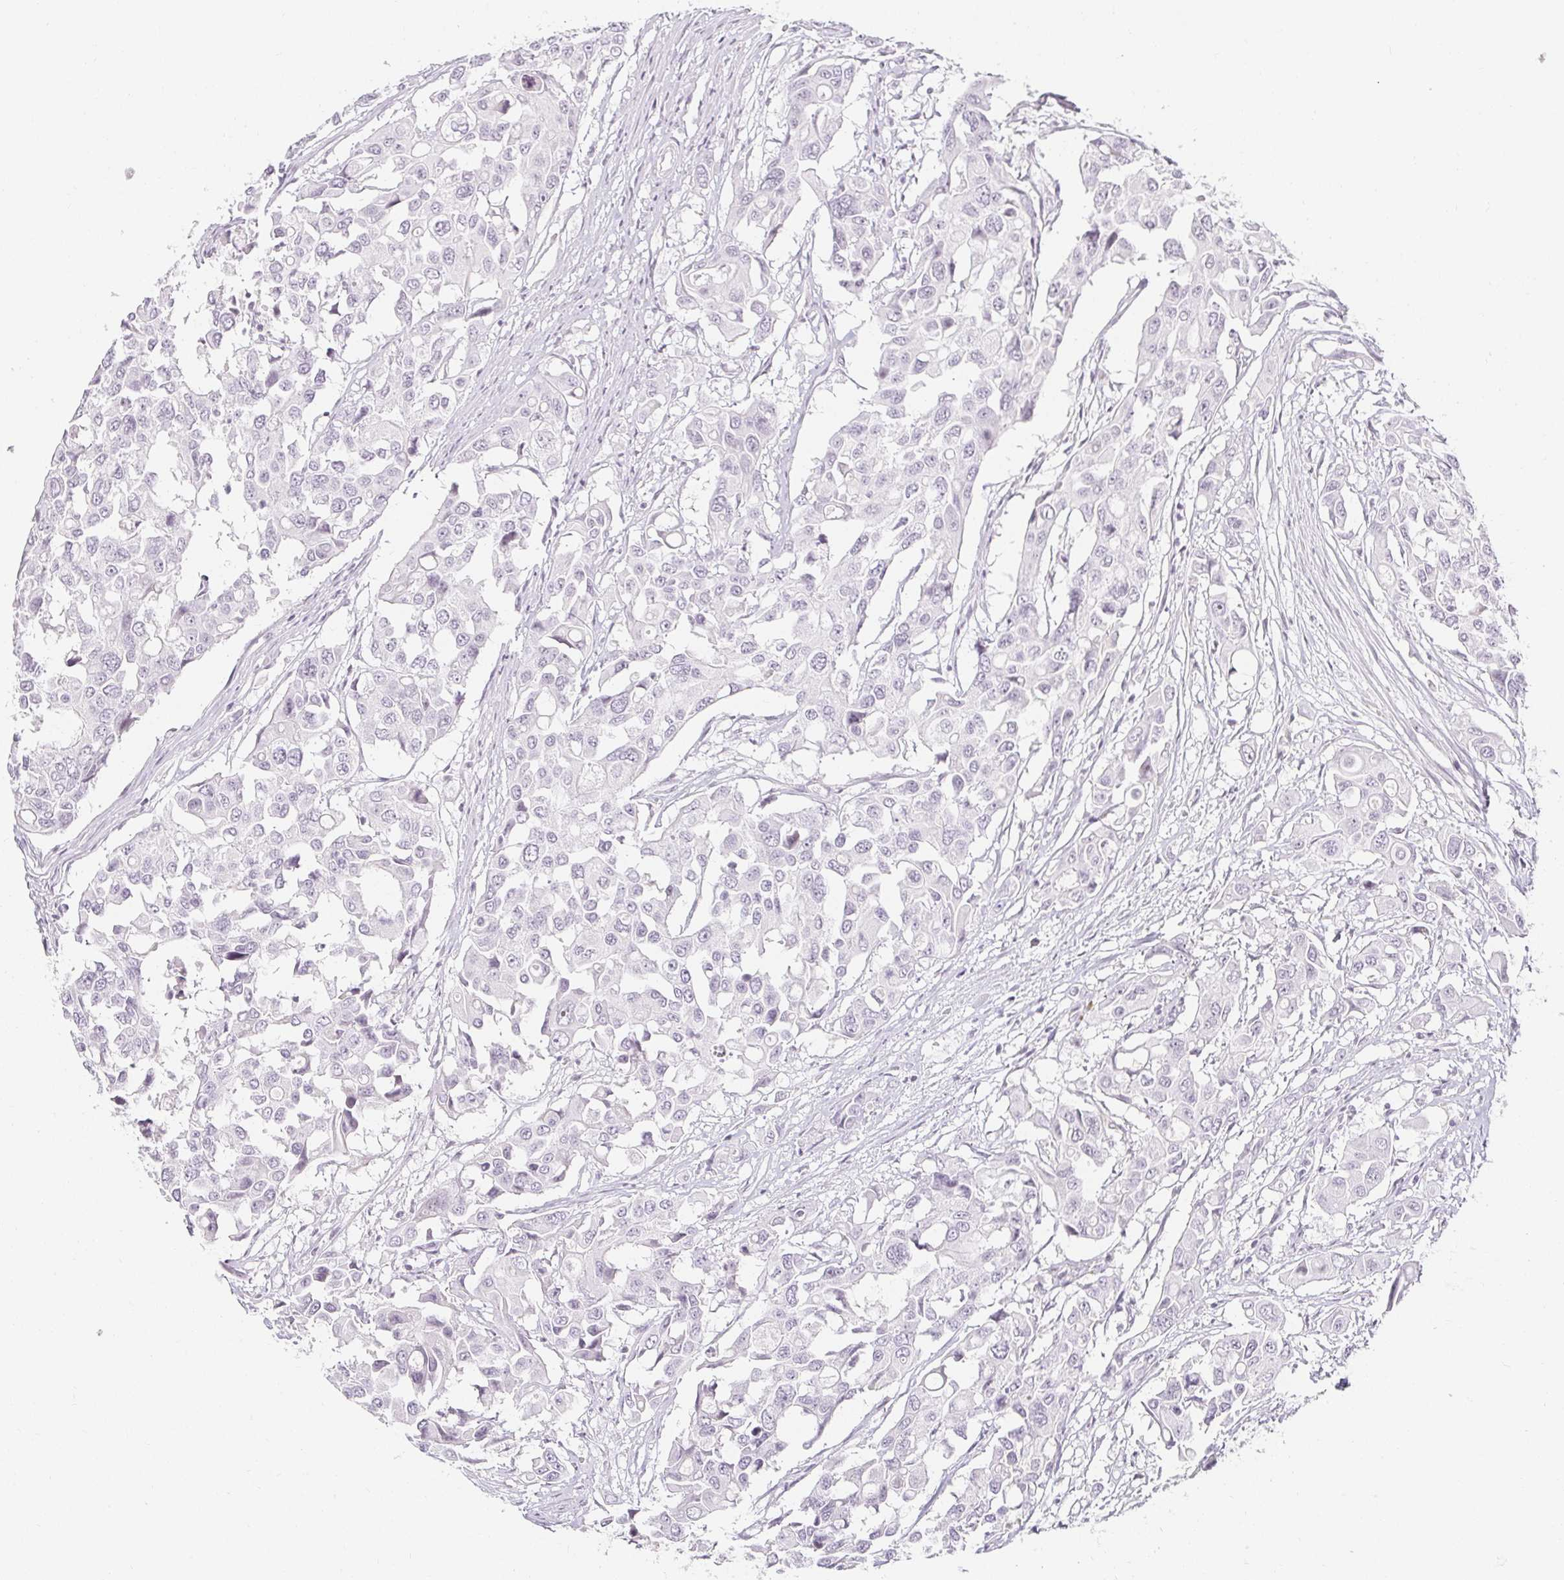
{"staining": {"intensity": "negative", "quantity": "none", "location": "none"}, "tissue": "colorectal cancer", "cell_type": "Tumor cells", "image_type": "cancer", "snomed": [{"axis": "morphology", "description": "Adenocarcinoma, NOS"}, {"axis": "topography", "description": "Colon"}], "caption": "Immunohistochemistry (IHC) histopathology image of neoplastic tissue: colorectal adenocarcinoma stained with DAB shows no significant protein positivity in tumor cells. Brightfield microscopy of IHC stained with DAB (brown) and hematoxylin (blue), captured at high magnification.", "gene": "ACAN", "patient": {"sex": "male", "age": 77}}